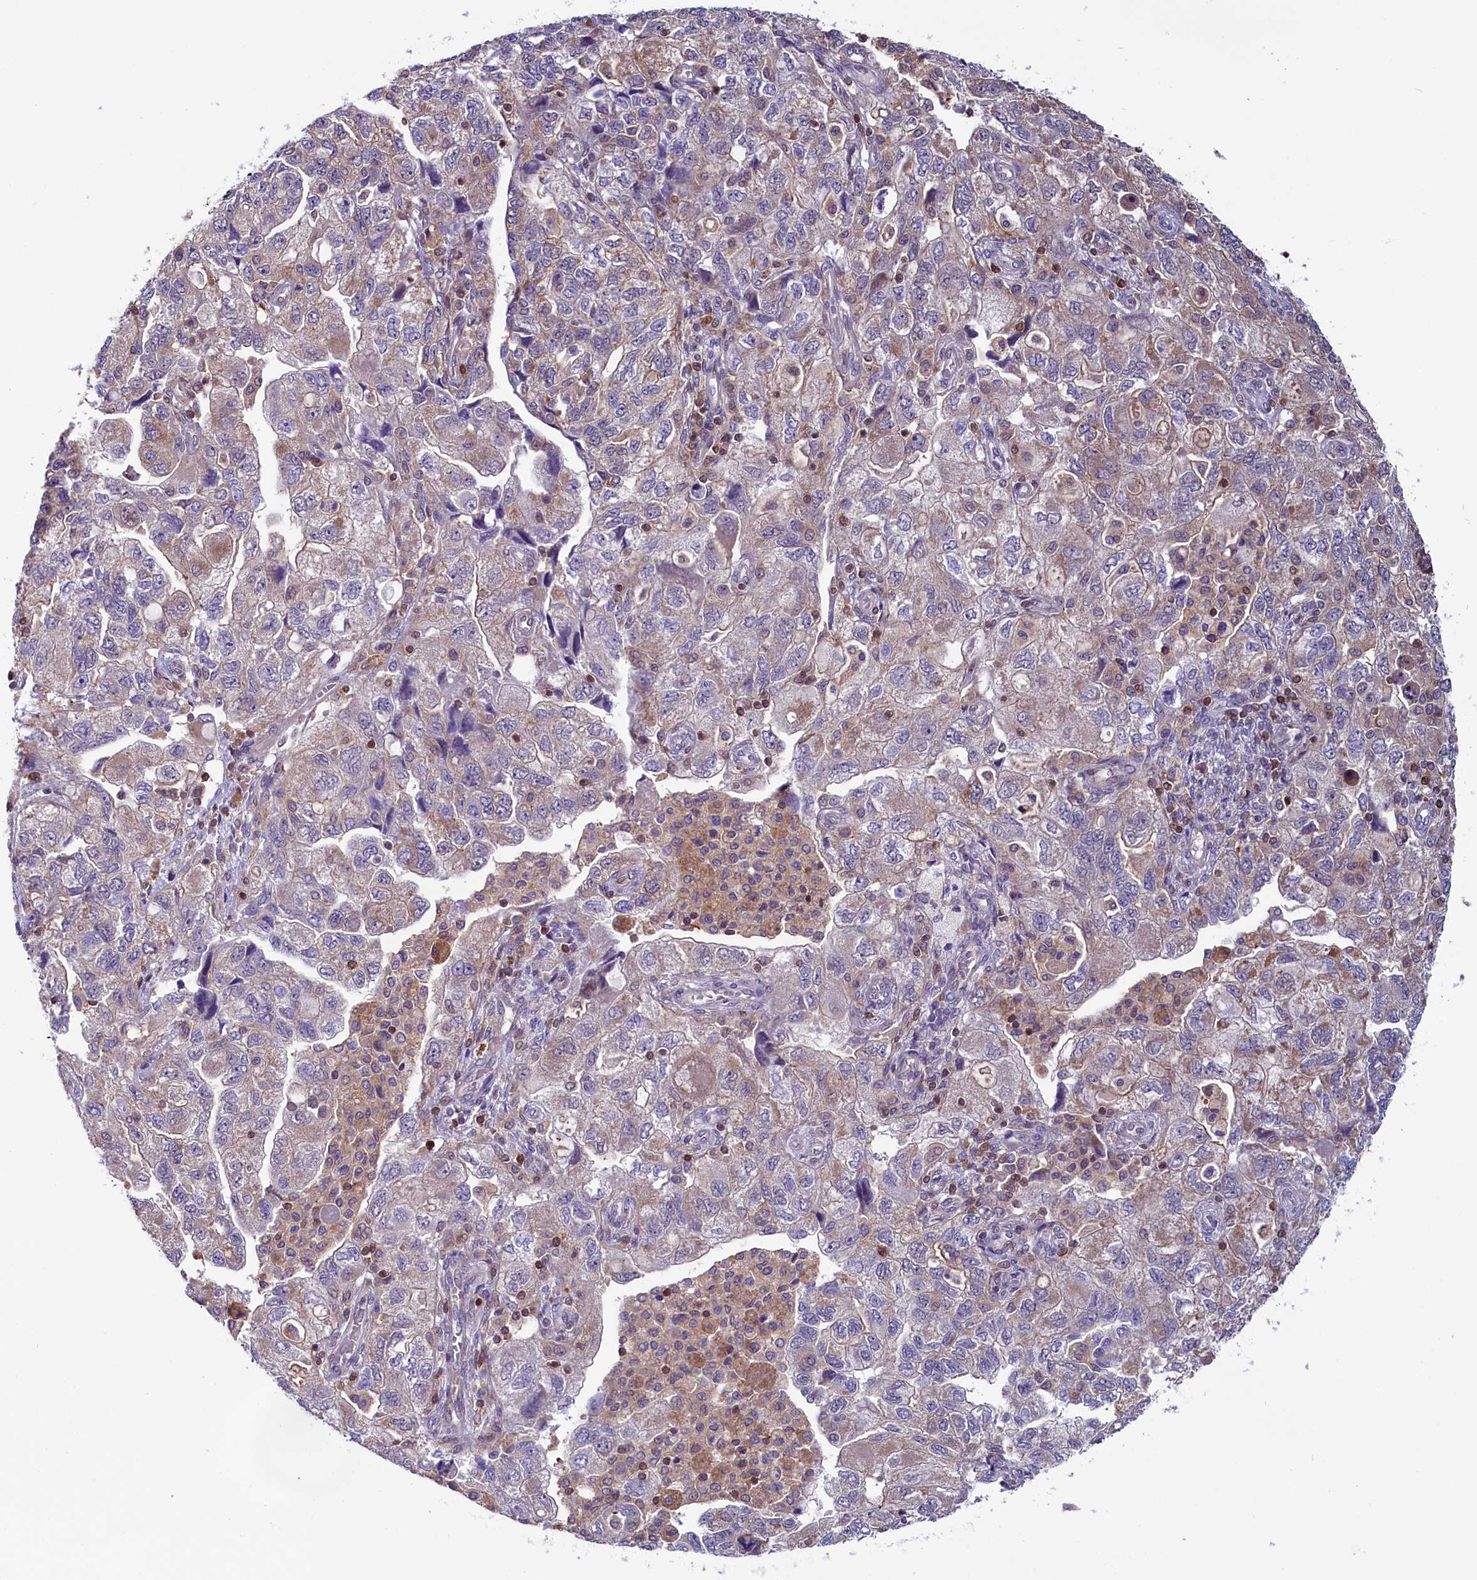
{"staining": {"intensity": "weak", "quantity": "<25%", "location": "cytoplasmic/membranous"}, "tissue": "ovarian cancer", "cell_type": "Tumor cells", "image_type": "cancer", "snomed": [{"axis": "morphology", "description": "Carcinoma, NOS"}, {"axis": "morphology", "description": "Cystadenocarcinoma, serous, NOS"}, {"axis": "topography", "description": "Ovary"}], "caption": "Image shows no significant protein positivity in tumor cells of ovarian cancer.", "gene": "CIAPIN1", "patient": {"sex": "female", "age": 69}}